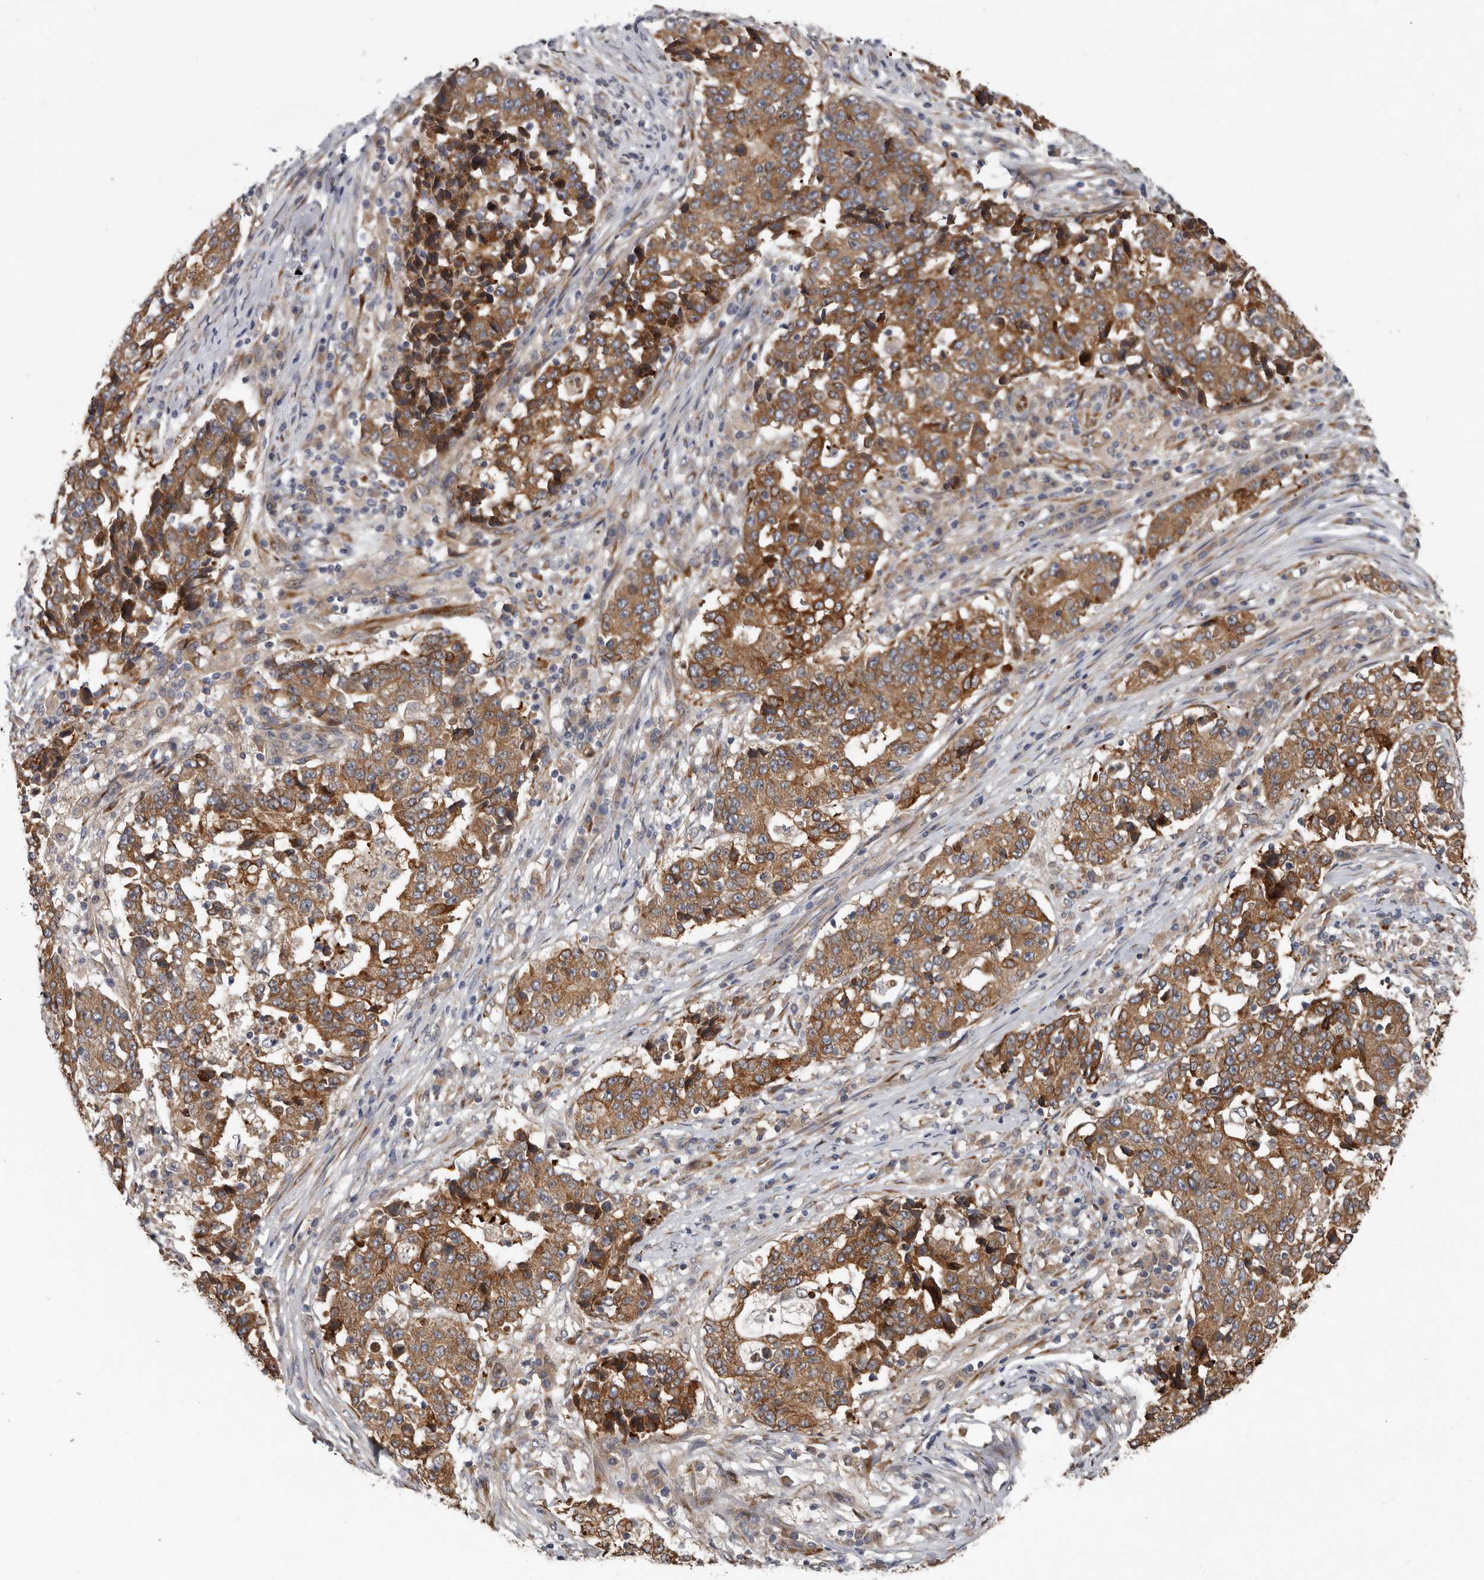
{"staining": {"intensity": "moderate", "quantity": ">75%", "location": "cytoplasmic/membranous"}, "tissue": "stomach cancer", "cell_type": "Tumor cells", "image_type": "cancer", "snomed": [{"axis": "morphology", "description": "Adenocarcinoma, NOS"}, {"axis": "topography", "description": "Stomach"}], "caption": "Moderate cytoplasmic/membranous positivity is appreciated in approximately >75% of tumor cells in stomach cancer. (DAB (3,3'-diaminobenzidine) = brown stain, brightfield microscopy at high magnification).", "gene": "MTF1", "patient": {"sex": "male", "age": 59}}